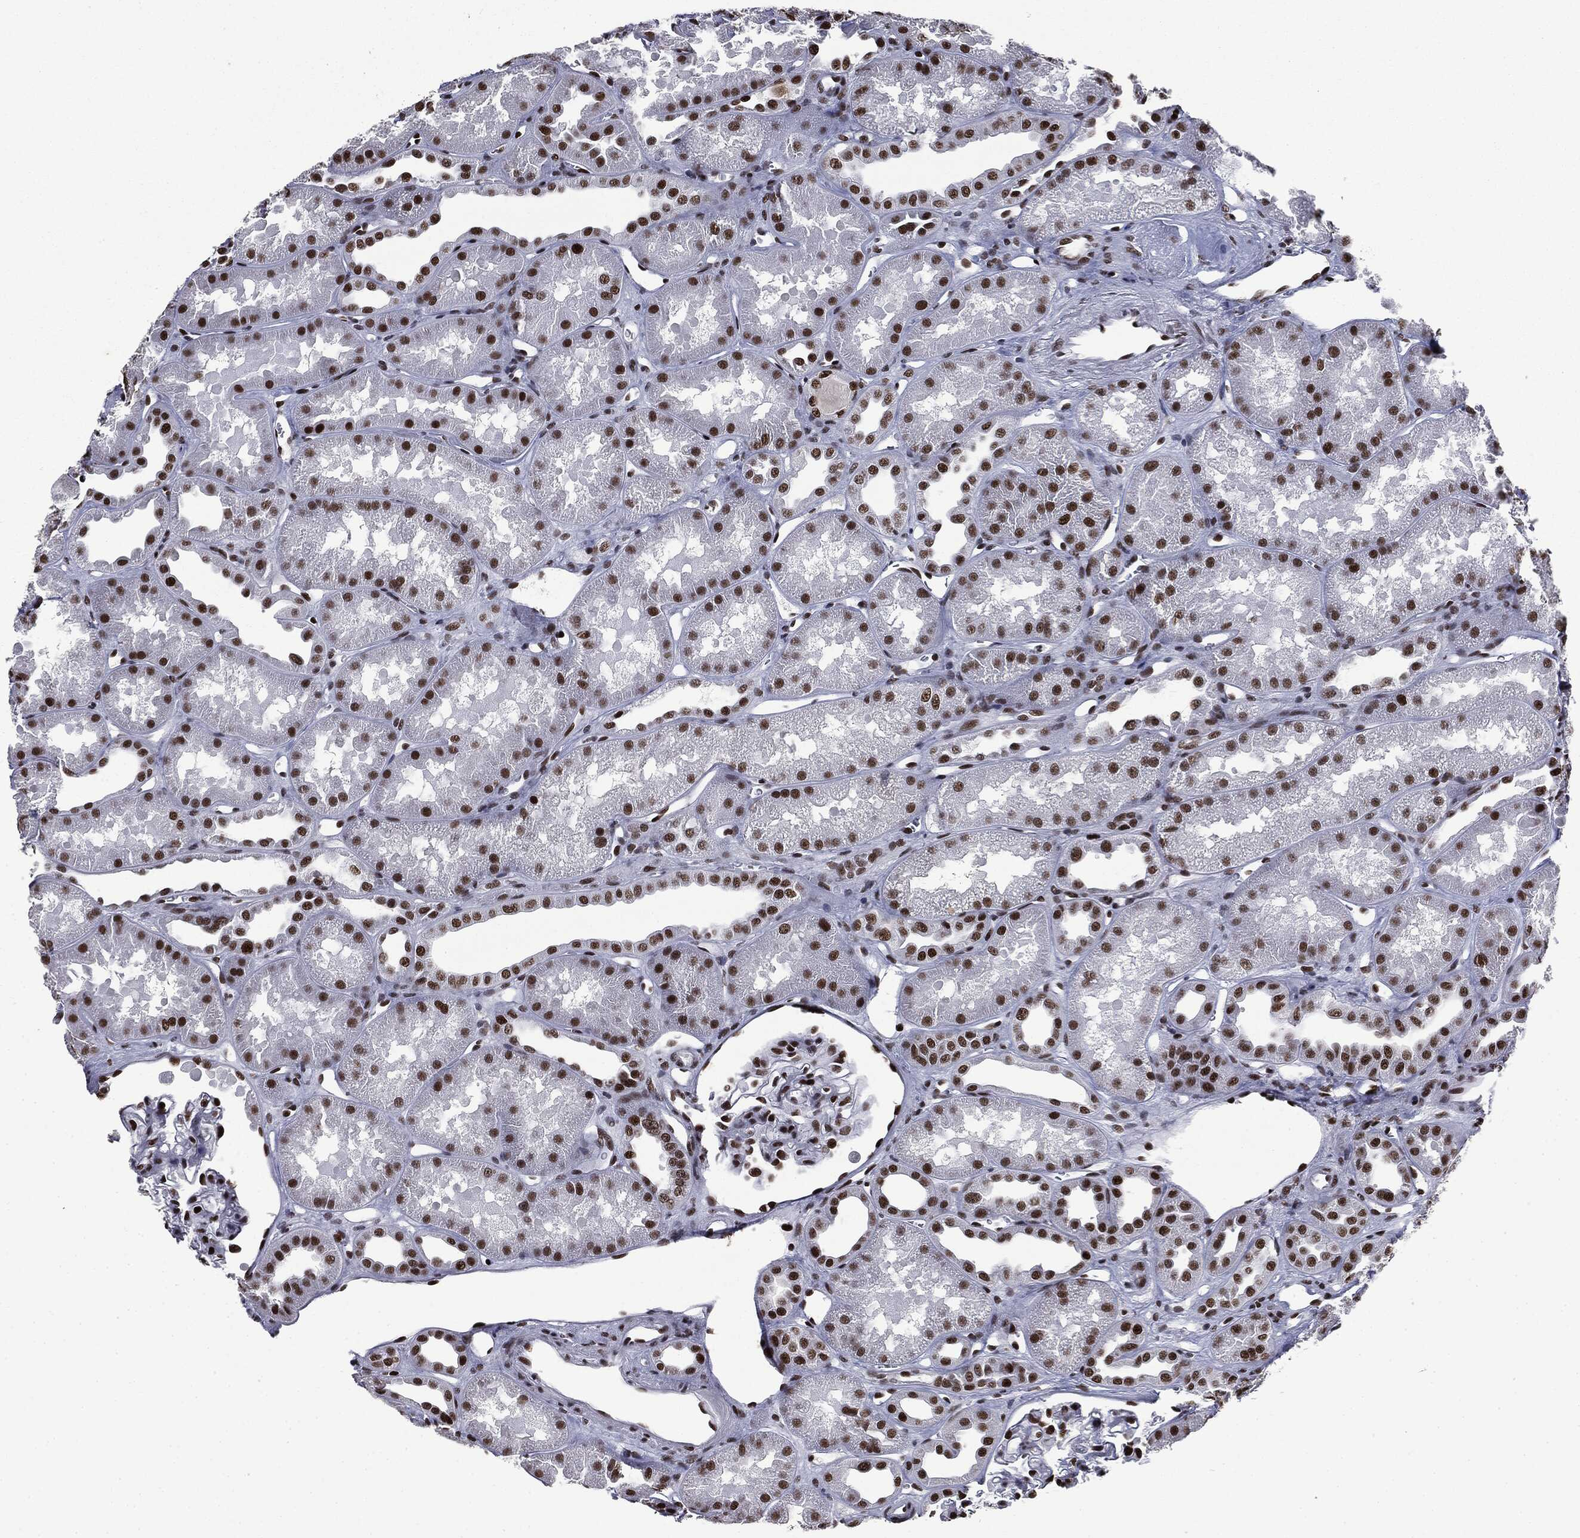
{"staining": {"intensity": "strong", "quantity": ">75%", "location": "nuclear"}, "tissue": "kidney", "cell_type": "Cells in glomeruli", "image_type": "normal", "snomed": [{"axis": "morphology", "description": "Normal tissue, NOS"}, {"axis": "topography", "description": "Kidney"}], "caption": "High-magnification brightfield microscopy of normal kidney stained with DAB (brown) and counterstained with hematoxylin (blue). cells in glomeruli exhibit strong nuclear staining is seen in about>75% of cells. (brown staining indicates protein expression, while blue staining denotes nuclei).", "gene": "MSH2", "patient": {"sex": "male", "age": 61}}